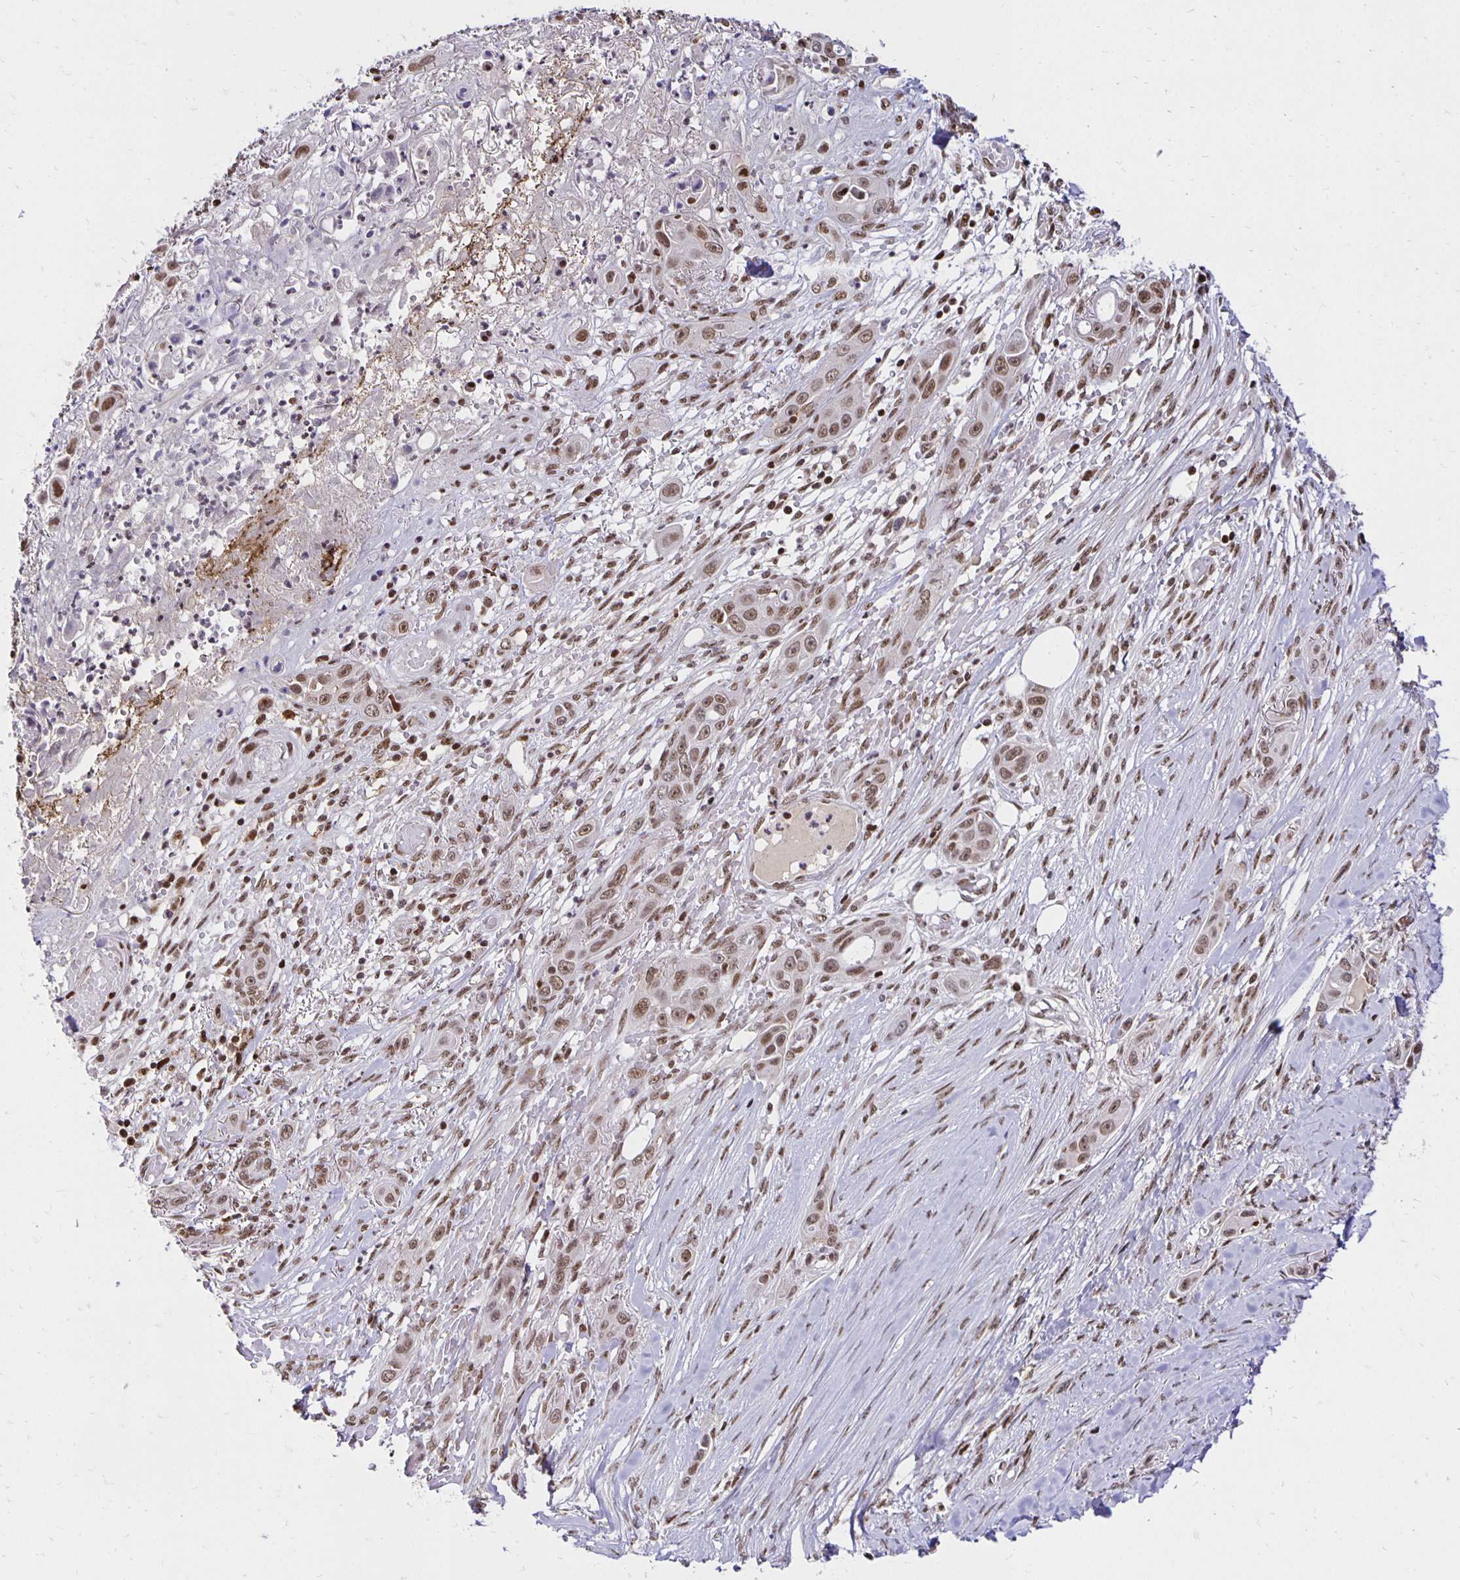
{"staining": {"intensity": "moderate", "quantity": ">75%", "location": "nuclear"}, "tissue": "skin cancer", "cell_type": "Tumor cells", "image_type": "cancer", "snomed": [{"axis": "morphology", "description": "Squamous cell carcinoma, NOS"}, {"axis": "topography", "description": "Skin"}], "caption": "This image demonstrates immunohistochemistry (IHC) staining of skin cancer (squamous cell carcinoma), with medium moderate nuclear positivity in approximately >75% of tumor cells.", "gene": "ZNF579", "patient": {"sex": "female", "age": 69}}